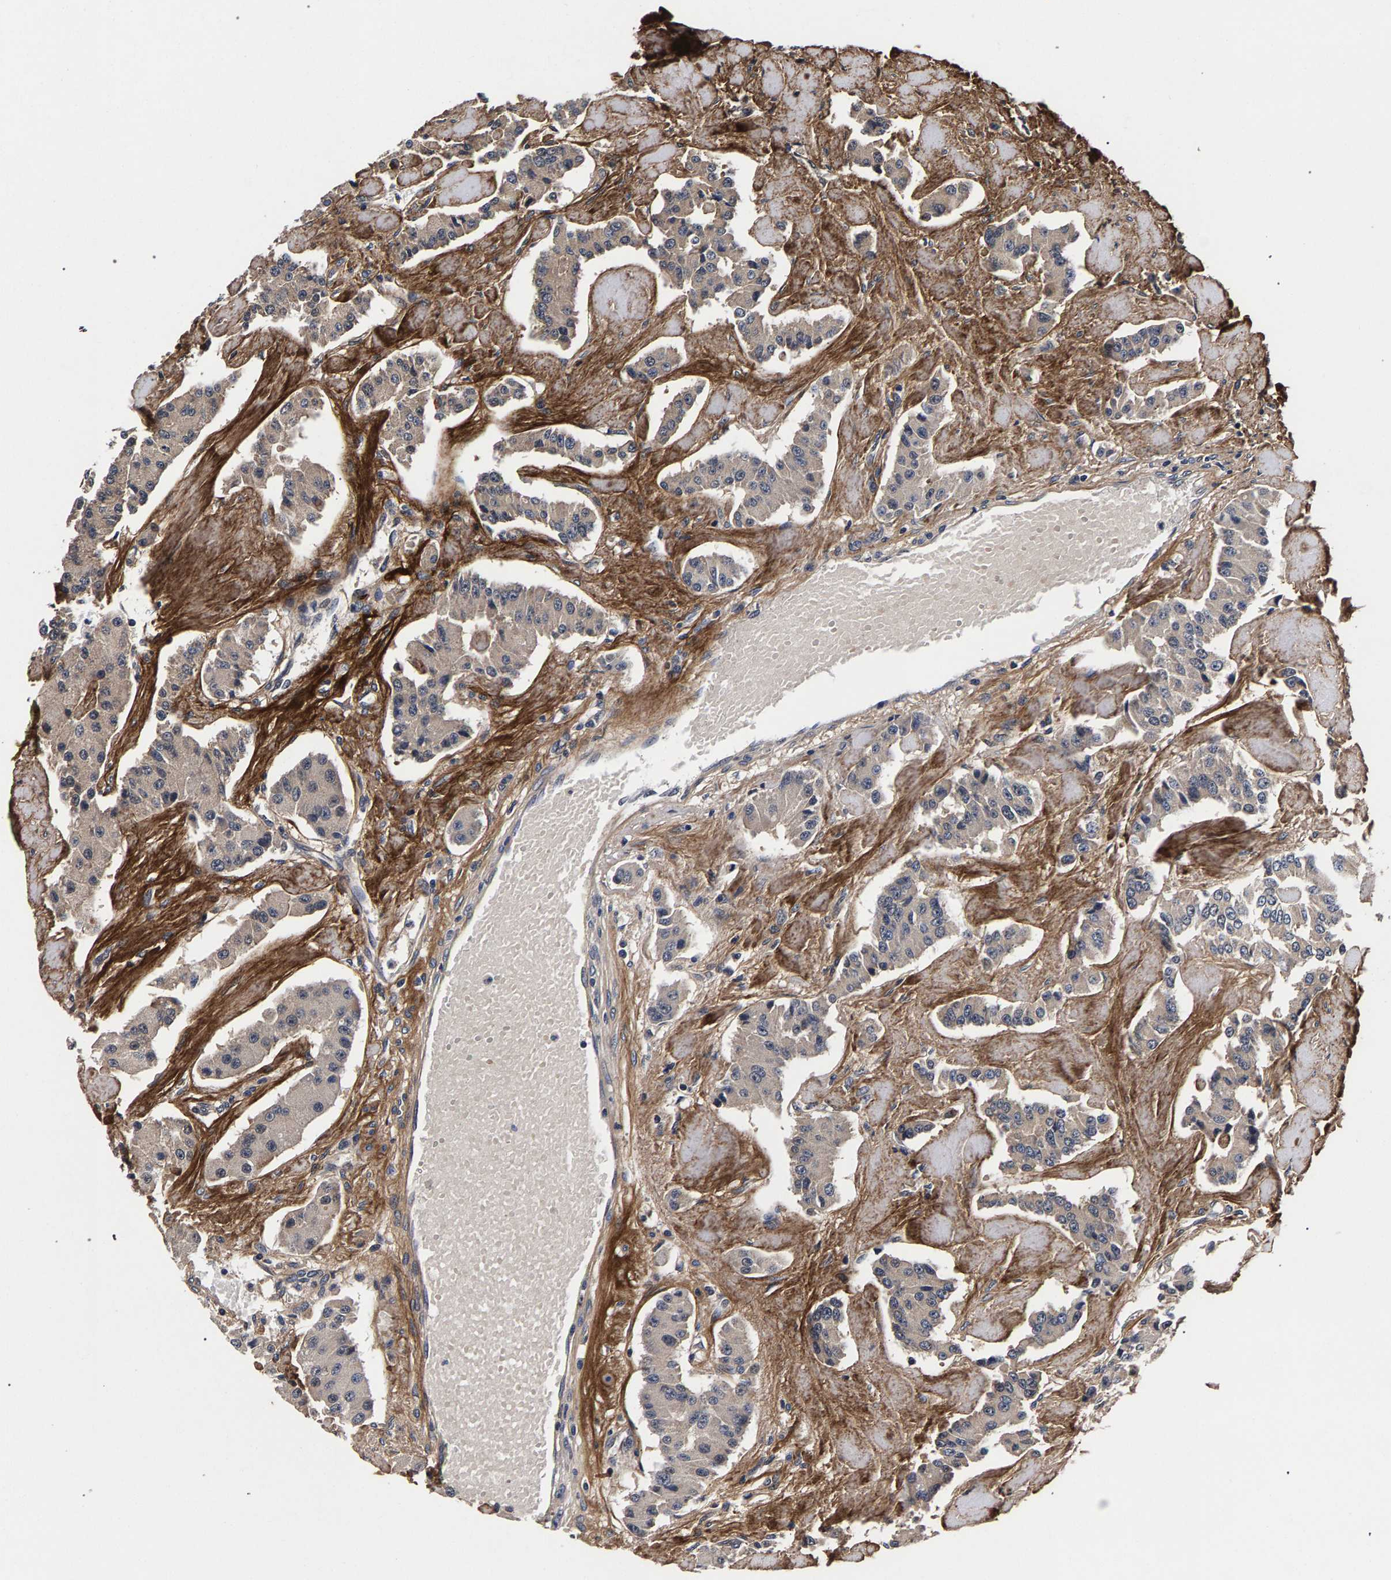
{"staining": {"intensity": "negative", "quantity": "none", "location": "none"}, "tissue": "carcinoid", "cell_type": "Tumor cells", "image_type": "cancer", "snomed": [{"axis": "morphology", "description": "Carcinoid, malignant, NOS"}, {"axis": "topography", "description": "Pancreas"}], "caption": "Immunohistochemistry (IHC) image of neoplastic tissue: carcinoid (malignant) stained with DAB displays no significant protein expression in tumor cells. The staining is performed using DAB (3,3'-diaminobenzidine) brown chromogen with nuclei counter-stained in using hematoxylin.", "gene": "MARCHF7", "patient": {"sex": "male", "age": 41}}